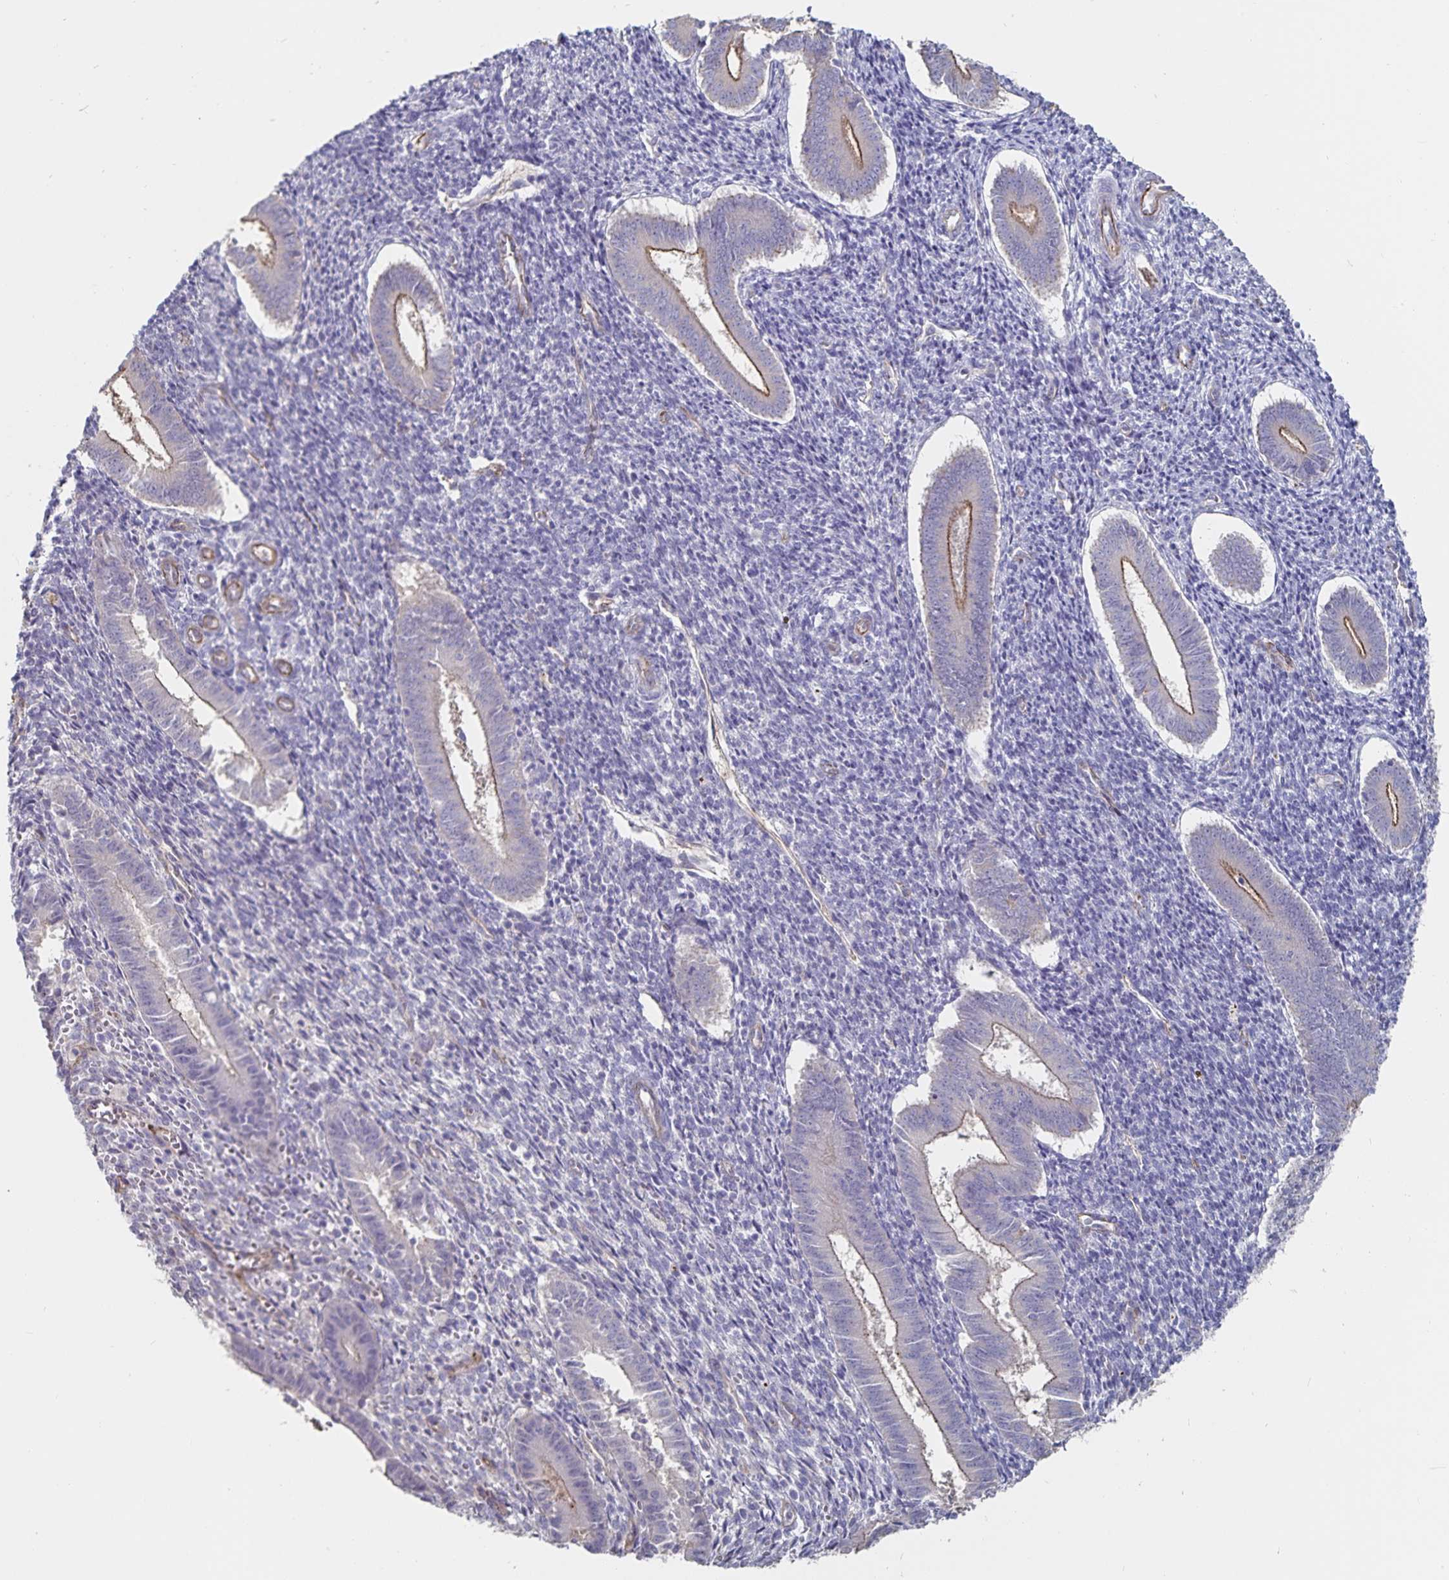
{"staining": {"intensity": "negative", "quantity": "none", "location": "none"}, "tissue": "endometrium", "cell_type": "Cells in endometrial stroma", "image_type": "normal", "snomed": [{"axis": "morphology", "description": "Normal tissue, NOS"}, {"axis": "topography", "description": "Endometrium"}], "caption": "Immunohistochemical staining of benign human endometrium reveals no significant staining in cells in endometrial stroma.", "gene": "SSTR1", "patient": {"sex": "female", "age": 25}}